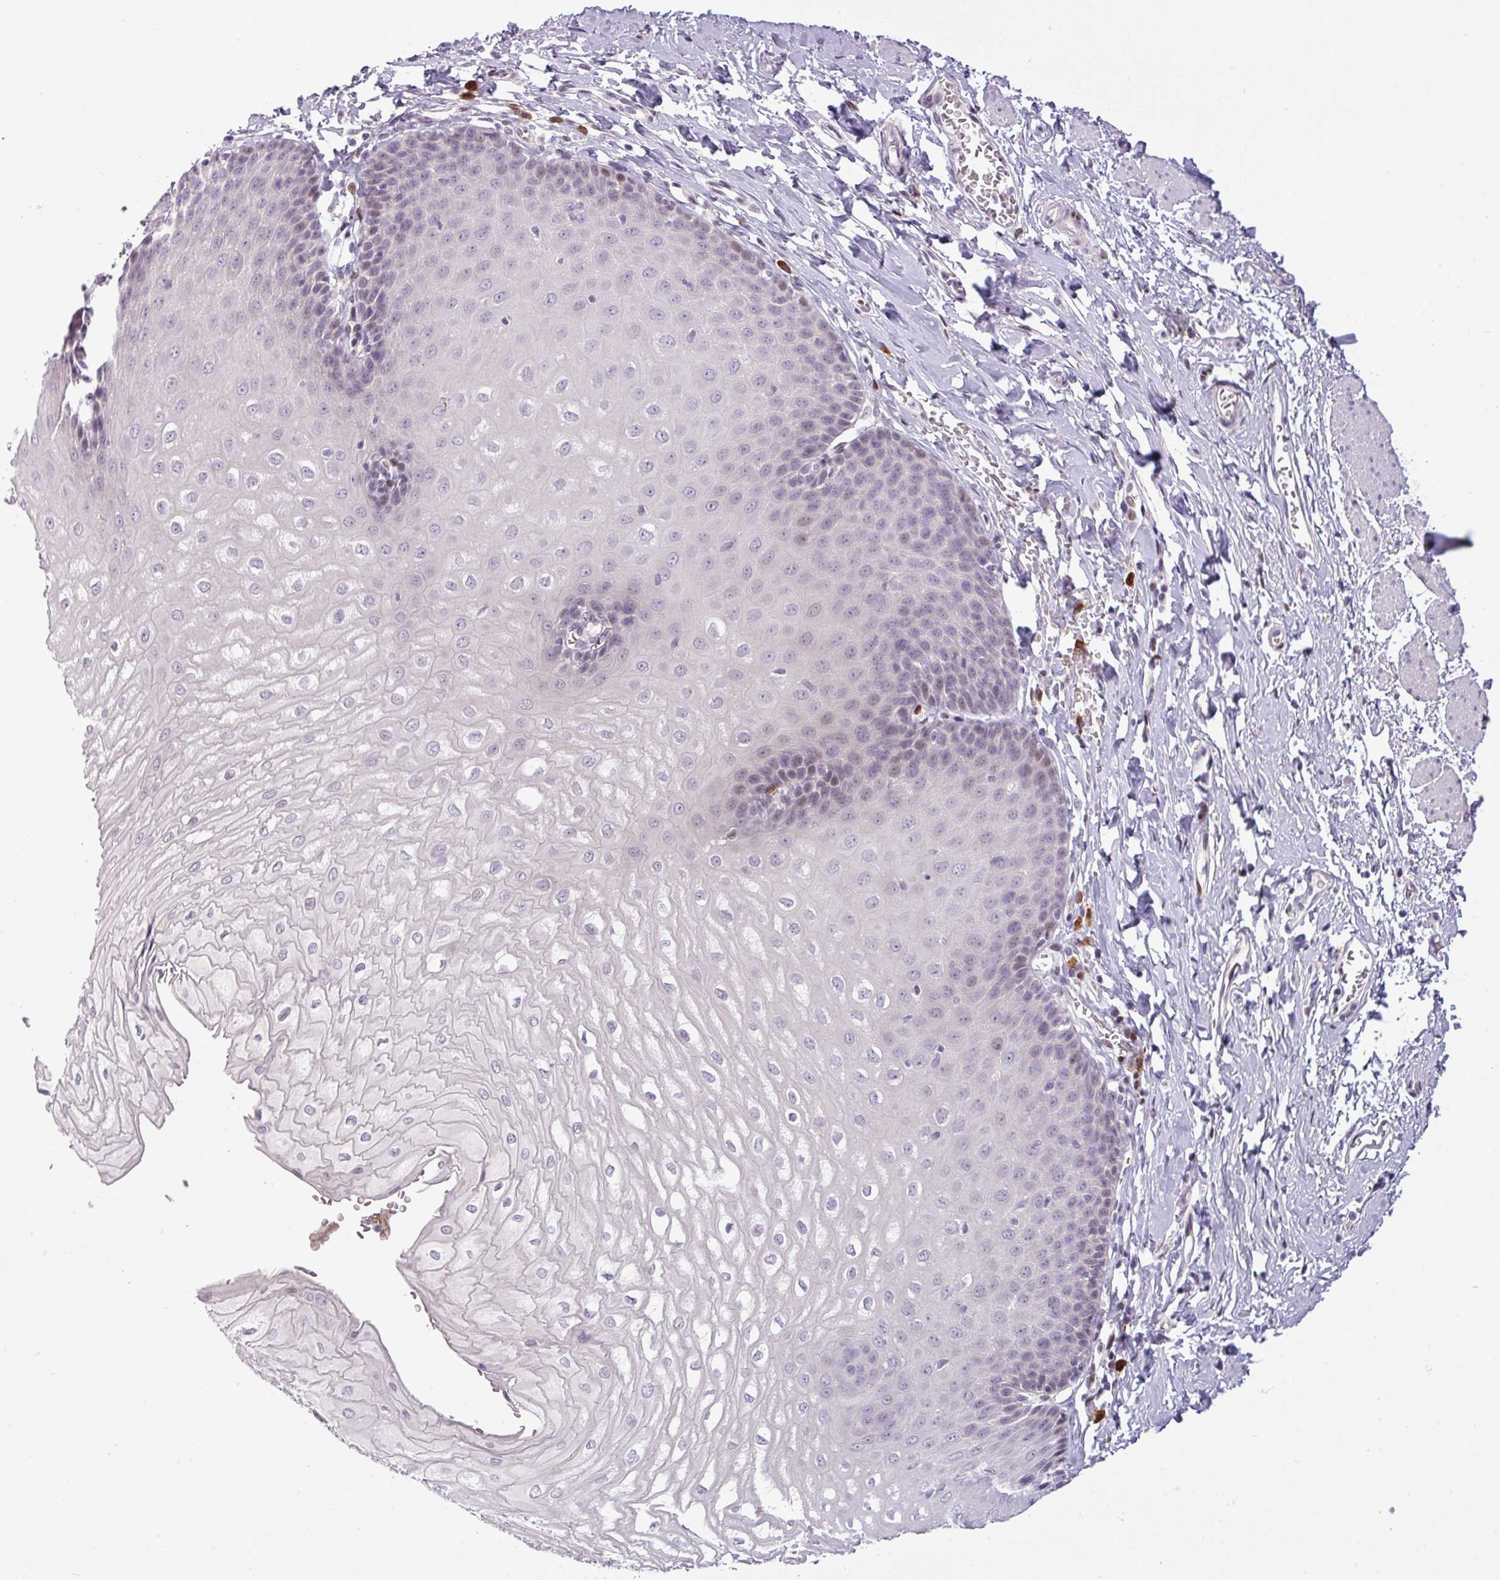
{"staining": {"intensity": "negative", "quantity": "none", "location": "none"}, "tissue": "esophagus", "cell_type": "Squamous epithelial cells", "image_type": "normal", "snomed": [{"axis": "morphology", "description": "Normal tissue, NOS"}, {"axis": "topography", "description": "Esophagus"}], "caption": "Protein analysis of benign esophagus demonstrates no significant expression in squamous epithelial cells.", "gene": "SLC66A2", "patient": {"sex": "male", "age": 70}}